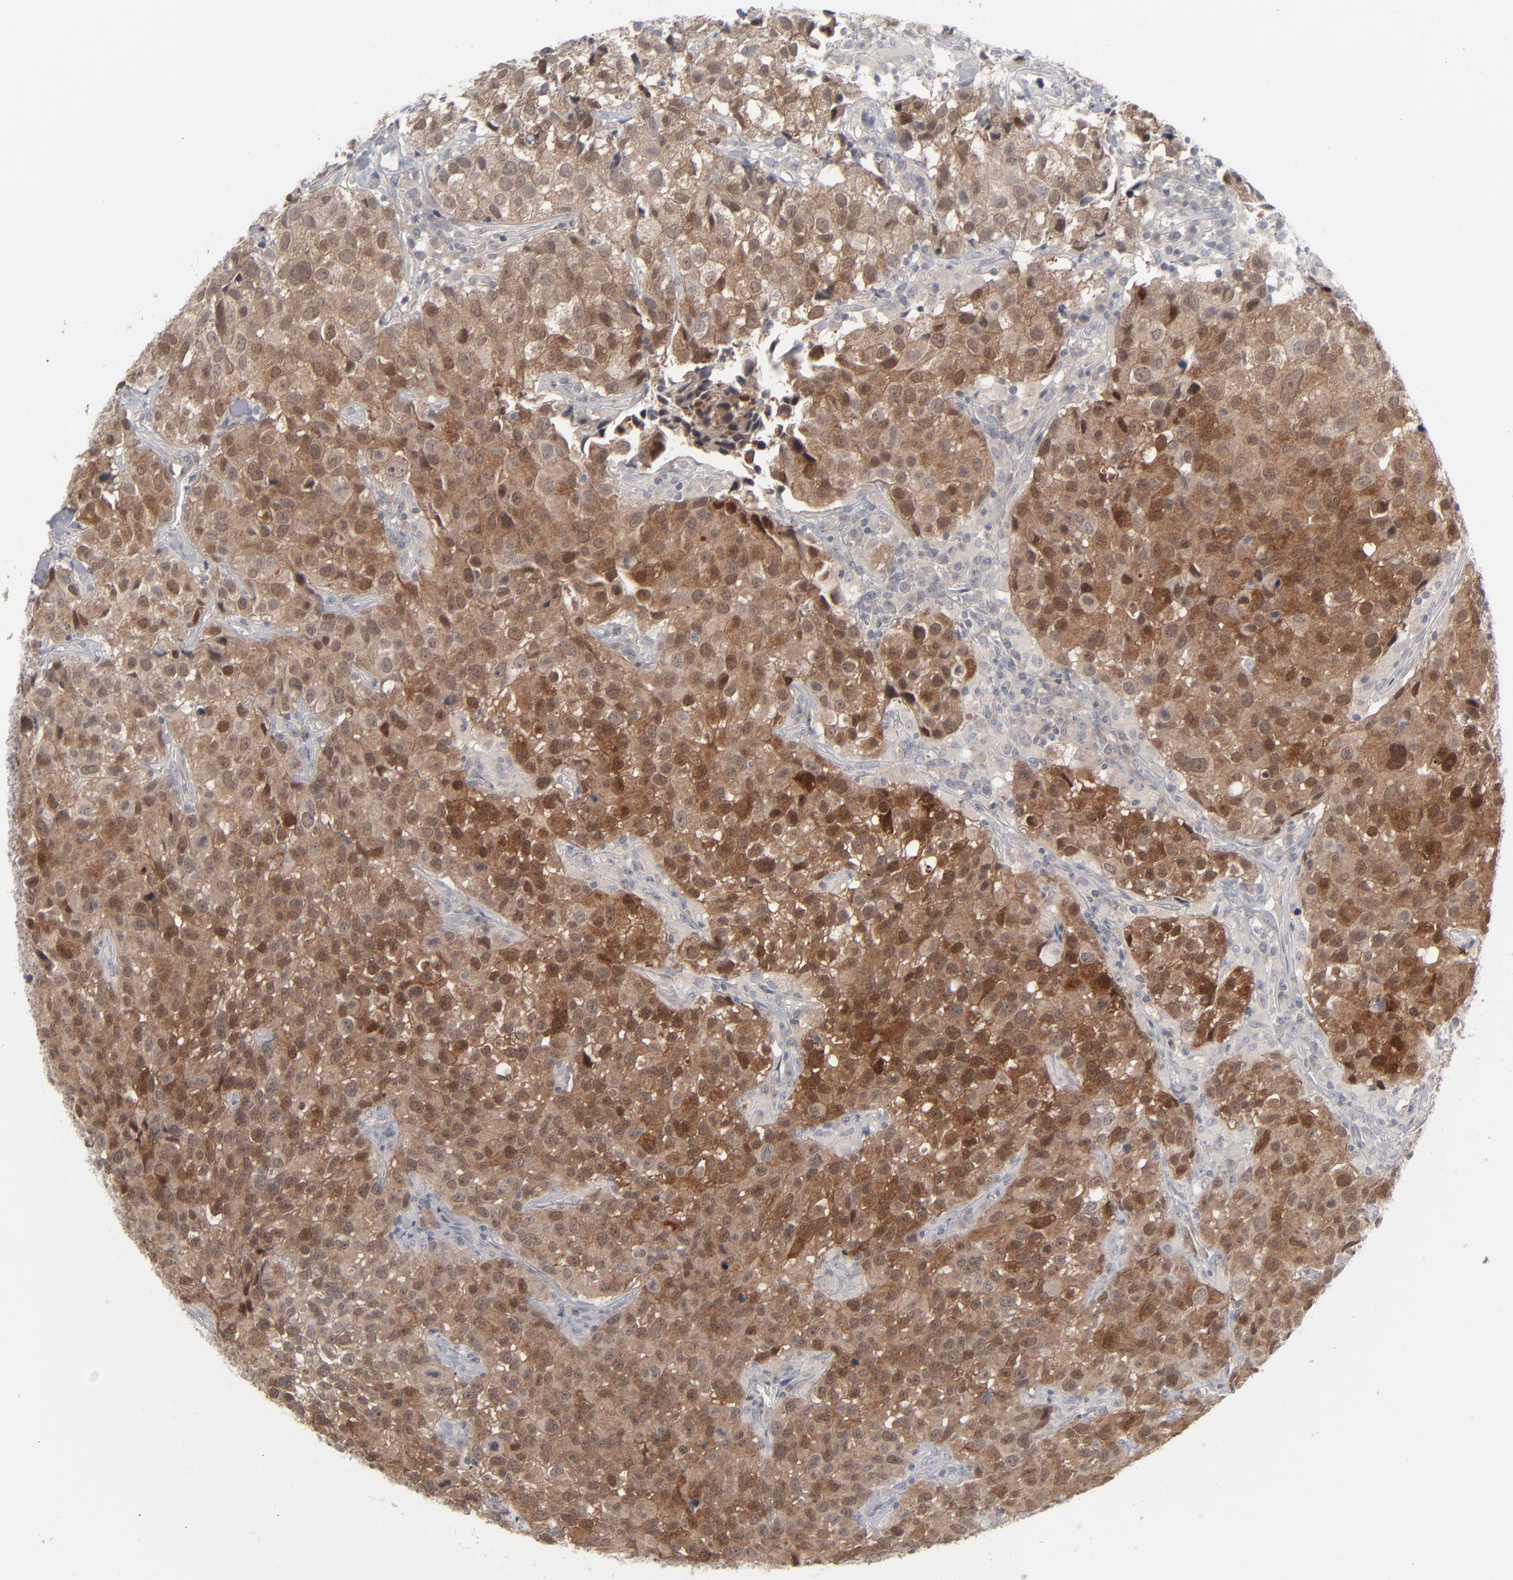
{"staining": {"intensity": "strong", "quantity": ">75%", "location": "cytoplasmic/membranous,nuclear"}, "tissue": "urothelial cancer", "cell_type": "Tumor cells", "image_type": "cancer", "snomed": [{"axis": "morphology", "description": "Urothelial carcinoma, High grade"}, {"axis": "topography", "description": "Urinary bladder"}], "caption": "An IHC histopathology image of neoplastic tissue is shown. Protein staining in brown highlights strong cytoplasmic/membranous and nuclear positivity in urothelial cancer within tumor cells.", "gene": "POF1B", "patient": {"sex": "female", "age": 75}}